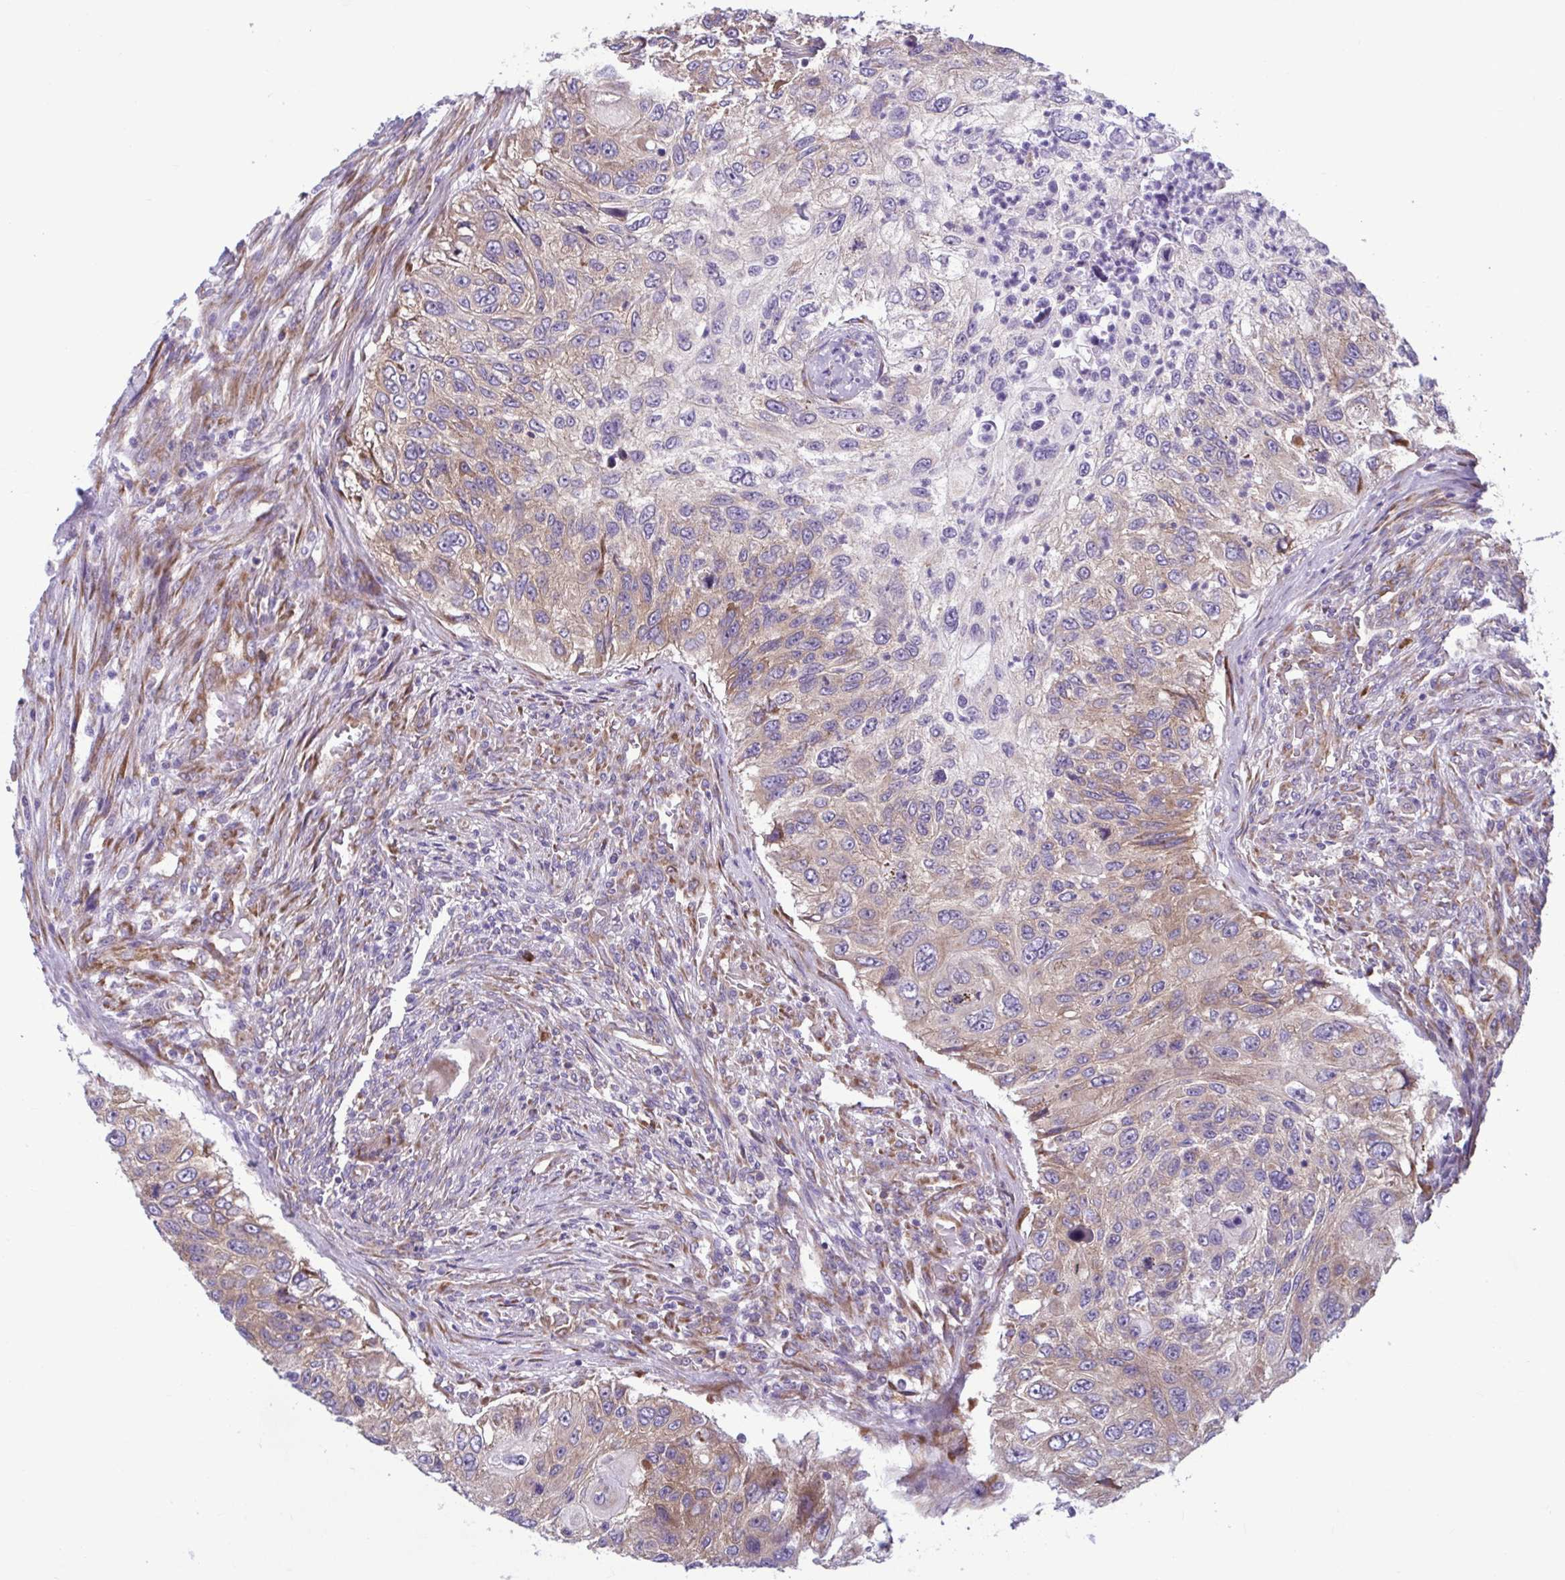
{"staining": {"intensity": "moderate", "quantity": "25%-75%", "location": "cytoplasmic/membranous"}, "tissue": "urothelial cancer", "cell_type": "Tumor cells", "image_type": "cancer", "snomed": [{"axis": "morphology", "description": "Urothelial carcinoma, High grade"}, {"axis": "topography", "description": "Urinary bladder"}], "caption": "The immunohistochemical stain highlights moderate cytoplasmic/membranous expression in tumor cells of urothelial cancer tissue.", "gene": "RPS16", "patient": {"sex": "female", "age": 60}}